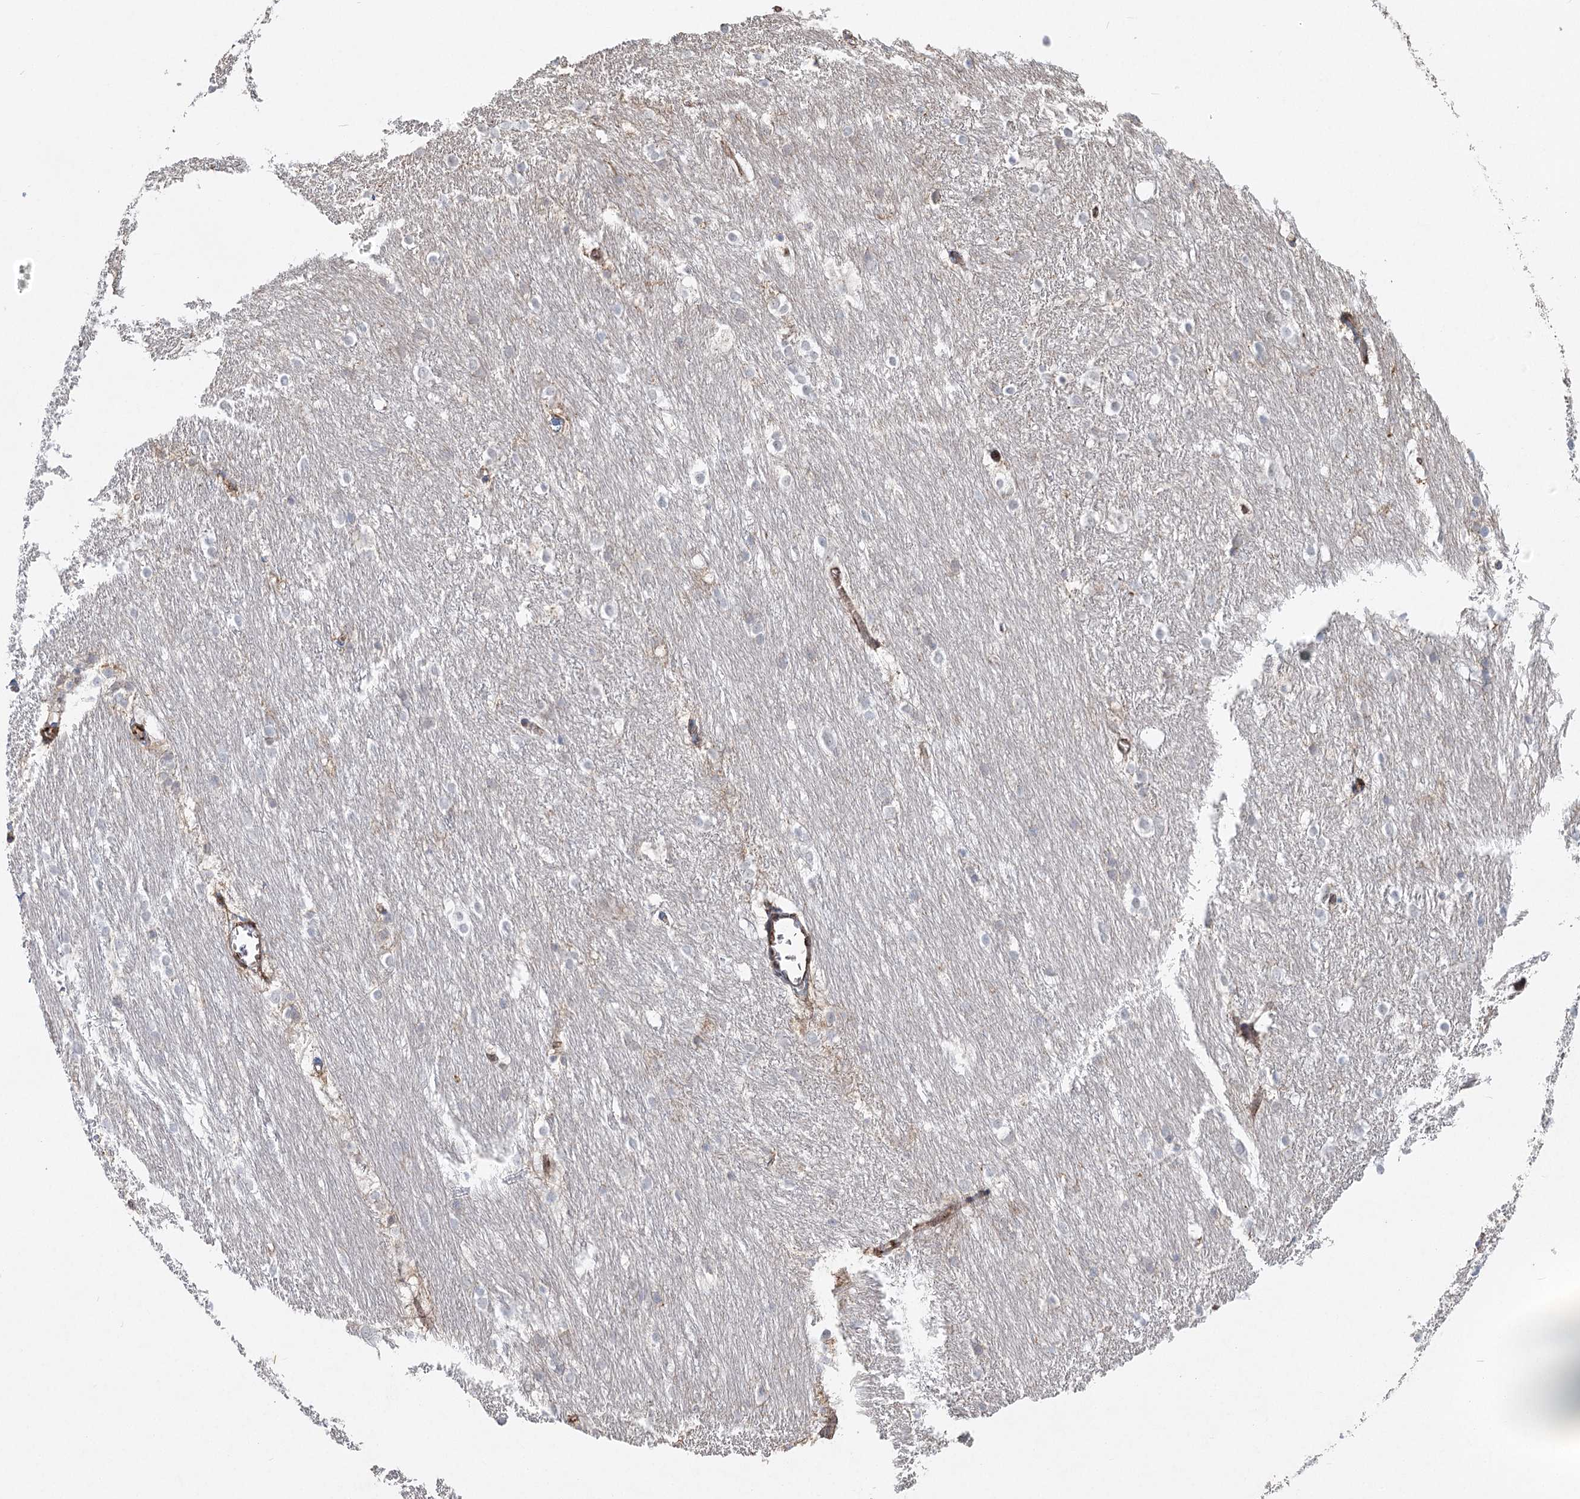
{"staining": {"intensity": "negative", "quantity": "none", "location": "none"}, "tissue": "caudate", "cell_type": "Glial cells", "image_type": "normal", "snomed": [{"axis": "morphology", "description": "Normal tissue, NOS"}, {"axis": "topography", "description": "Lateral ventricle wall"}], "caption": "Immunohistochemistry (IHC) of benign caudate displays no expression in glial cells. (Brightfield microscopy of DAB immunohistochemistry at high magnification).", "gene": "KBTBD4", "patient": {"sex": "female", "age": 19}}